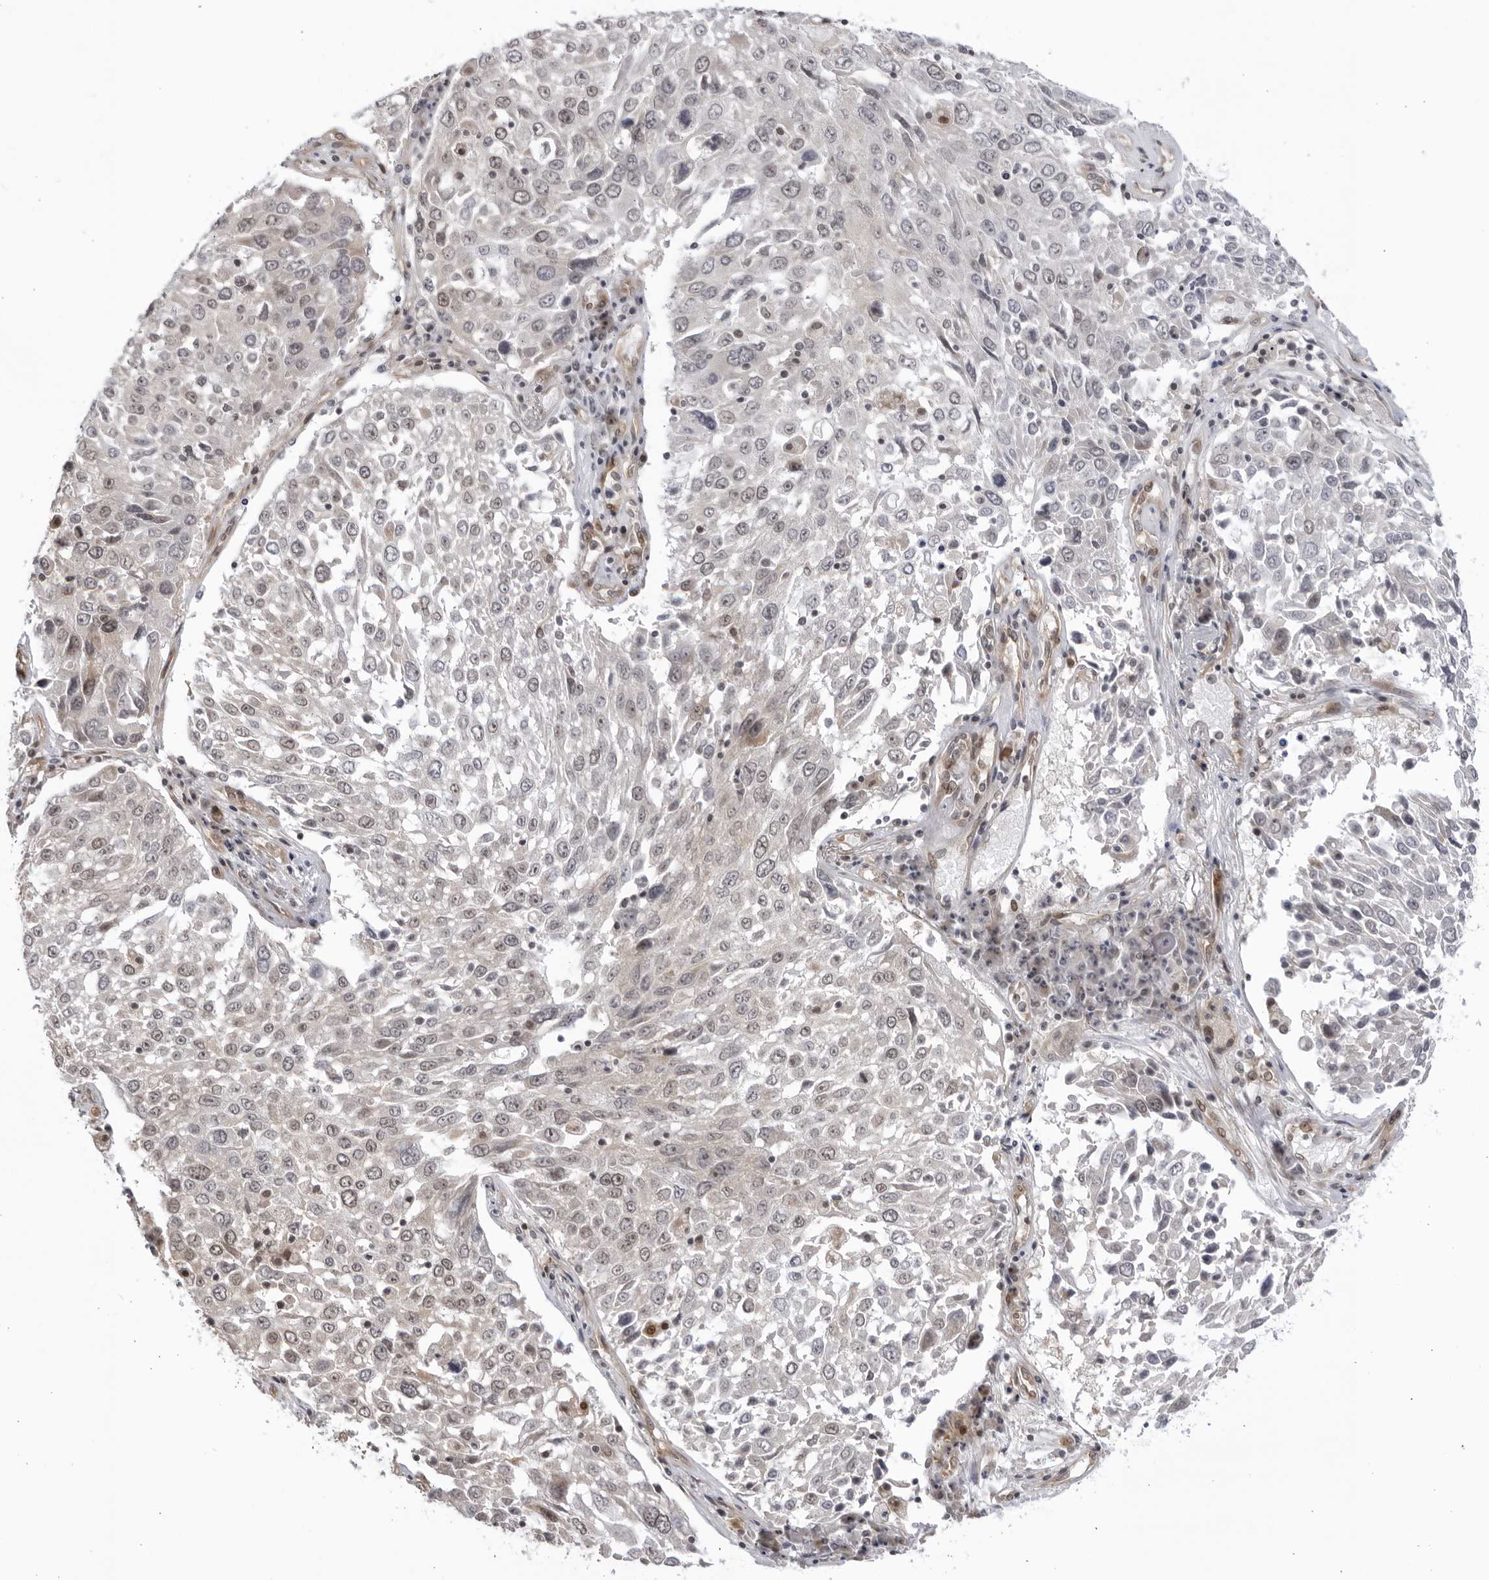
{"staining": {"intensity": "weak", "quantity": ">75%", "location": "nuclear"}, "tissue": "lung cancer", "cell_type": "Tumor cells", "image_type": "cancer", "snomed": [{"axis": "morphology", "description": "Squamous cell carcinoma, NOS"}, {"axis": "topography", "description": "Lung"}], "caption": "Immunohistochemistry histopathology image of neoplastic tissue: human lung cancer stained using IHC demonstrates low levels of weak protein expression localized specifically in the nuclear of tumor cells, appearing as a nuclear brown color.", "gene": "CNBD1", "patient": {"sex": "male", "age": 65}}